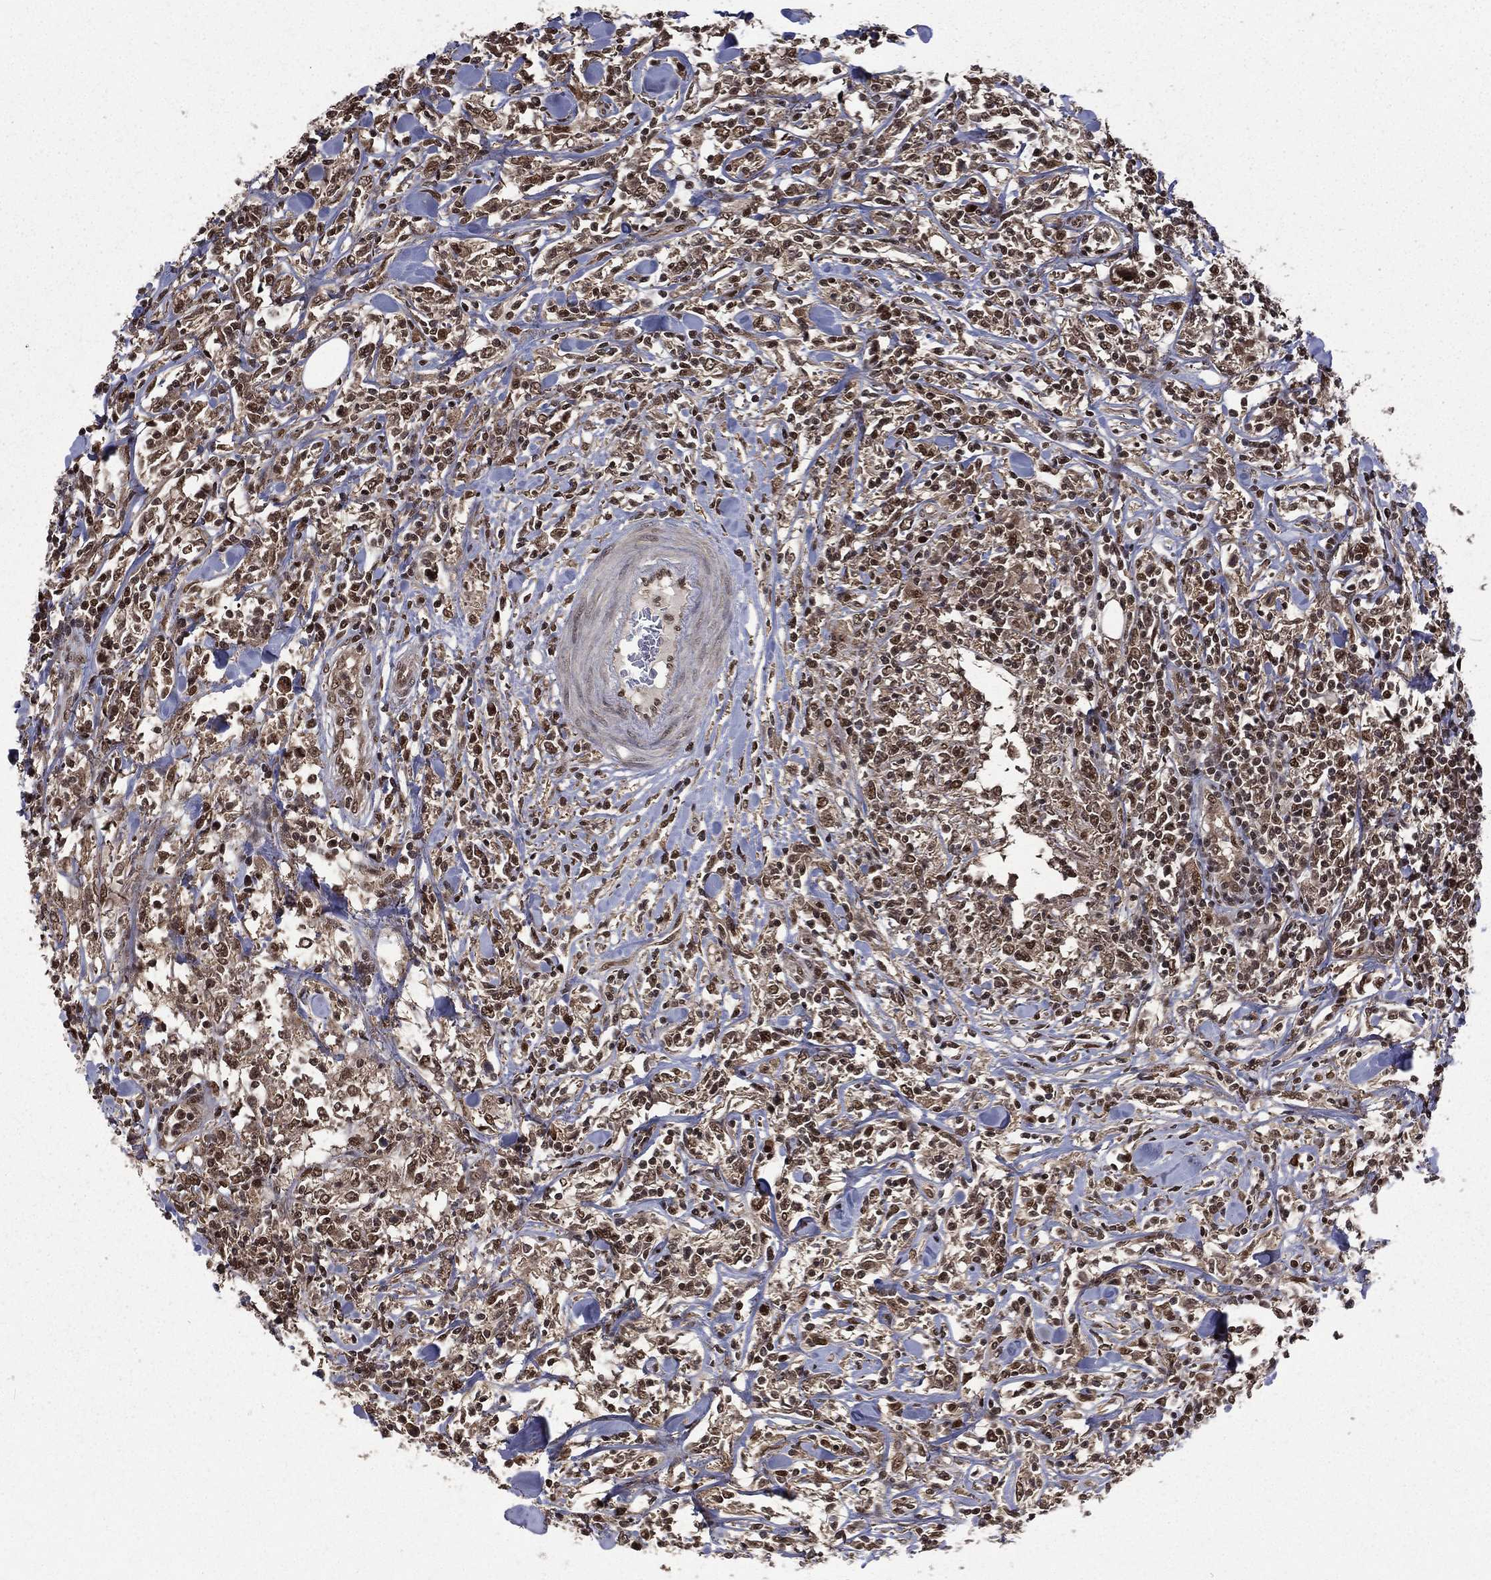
{"staining": {"intensity": "strong", "quantity": "25%-75%", "location": "nuclear"}, "tissue": "lymphoma", "cell_type": "Tumor cells", "image_type": "cancer", "snomed": [{"axis": "morphology", "description": "Malignant lymphoma, non-Hodgkin's type, High grade"}, {"axis": "topography", "description": "Lymph node"}], "caption": "An immunohistochemistry (IHC) histopathology image of neoplastic tissue is shown. Protein staining in brown highlights strong nuclear positivity in lymphoma within tumor cells. Immunohistochemistry stains the protein in brown and the nuclei are stained blue.", "gene": "JMJD6", "patient": {"sex": "female", "age": 84}}